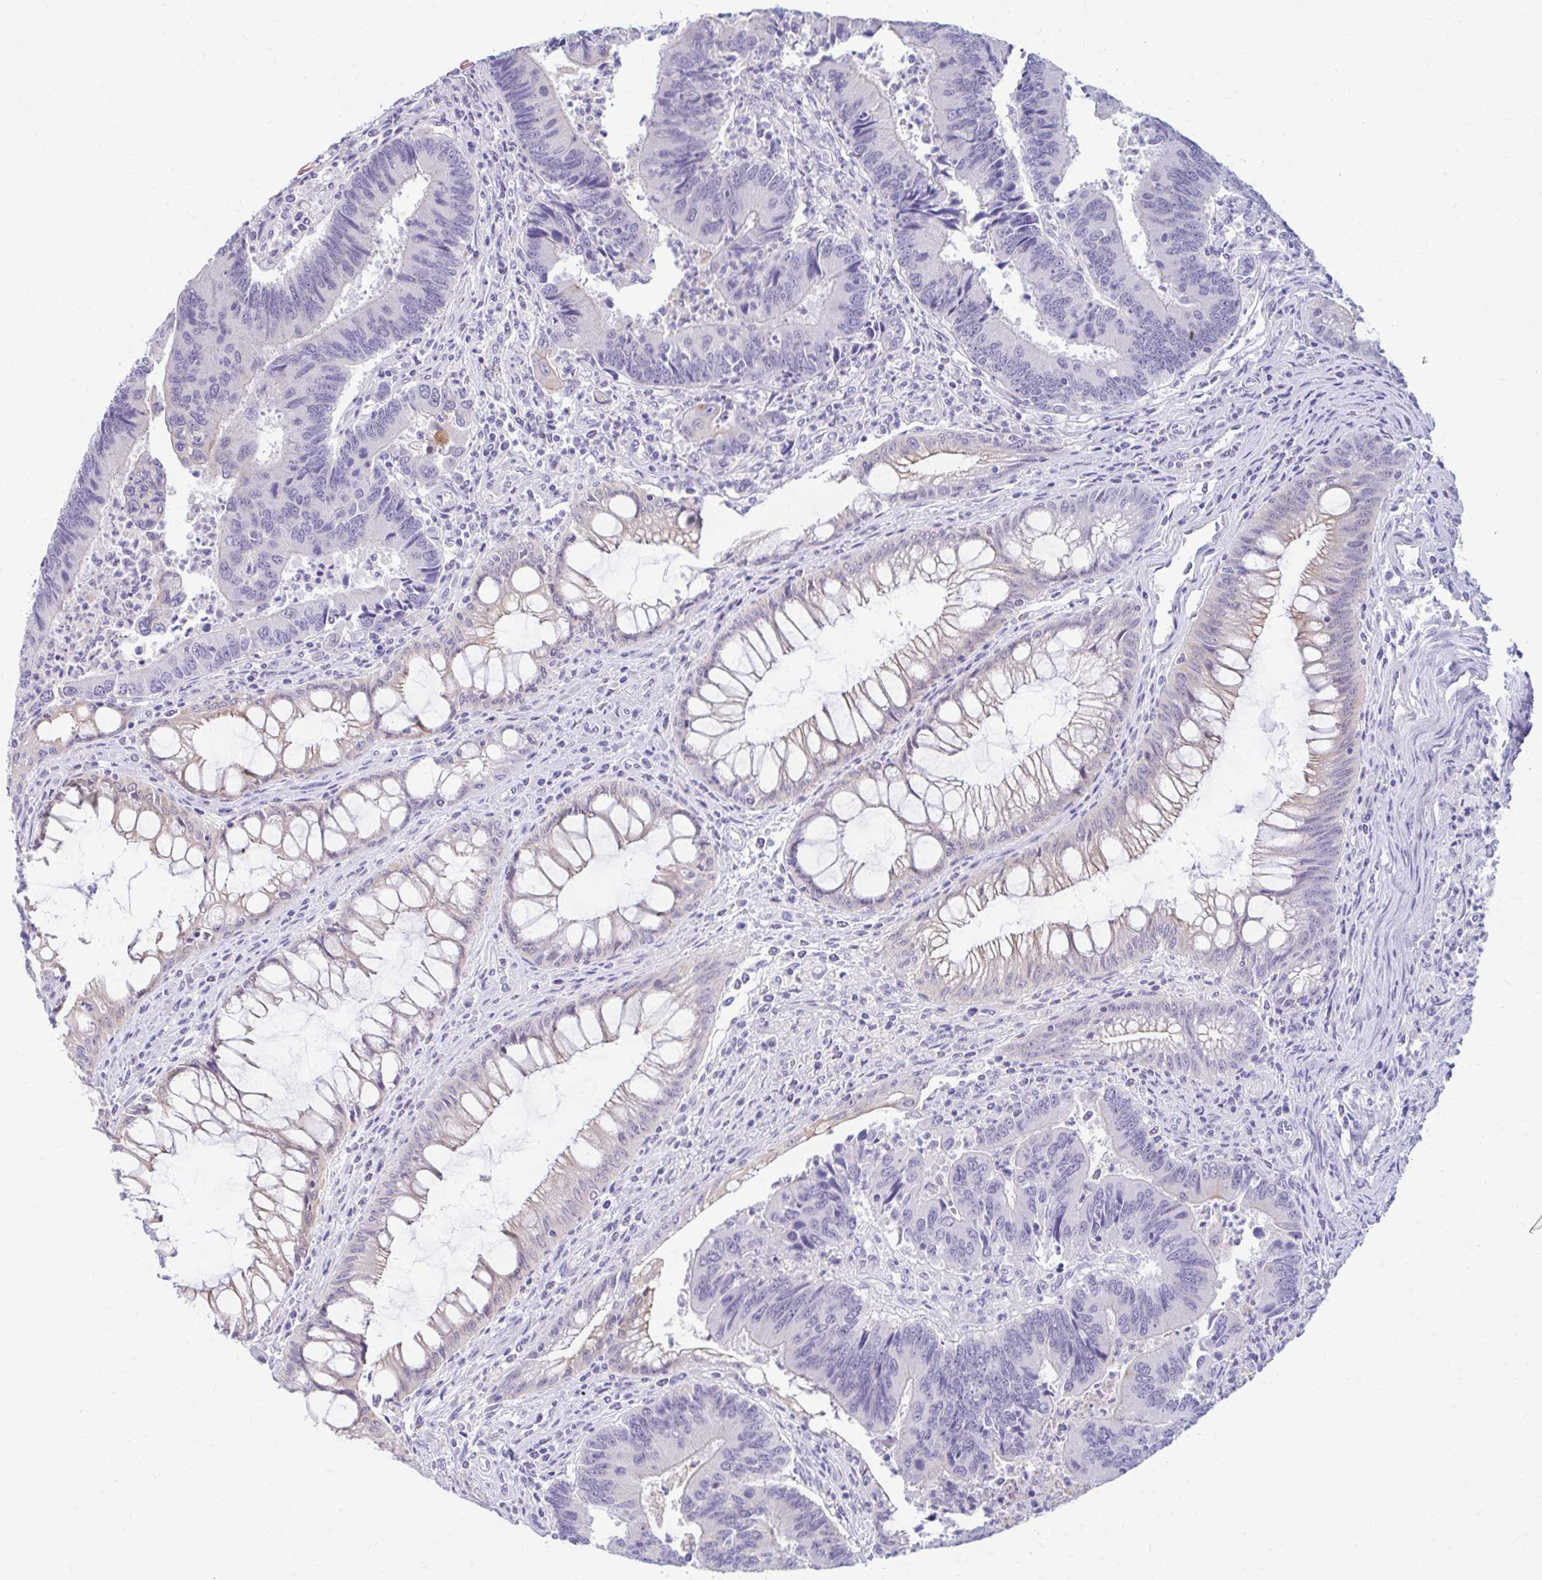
{"staining": {"intensity": "negative", "quantity": "none", "location": "none"}, "tissue": "colorectal cancer", "cell_type": "Tumor cells", "image_type": "cancer", "snomed": [{"axis": "morphology", "description": "Adenocarcinoma, NOS"}, {"axis": "topography", "description": "Colon"}], "caption": "A high-resolution micrograph shows immunohistochemistry (IHC) staining of colorectal cancer (adenocarcinoma), which displays no significant positivity in tumor cells.", "gene": "RGS16", "patient": {"sex": "female", "age": 67}}